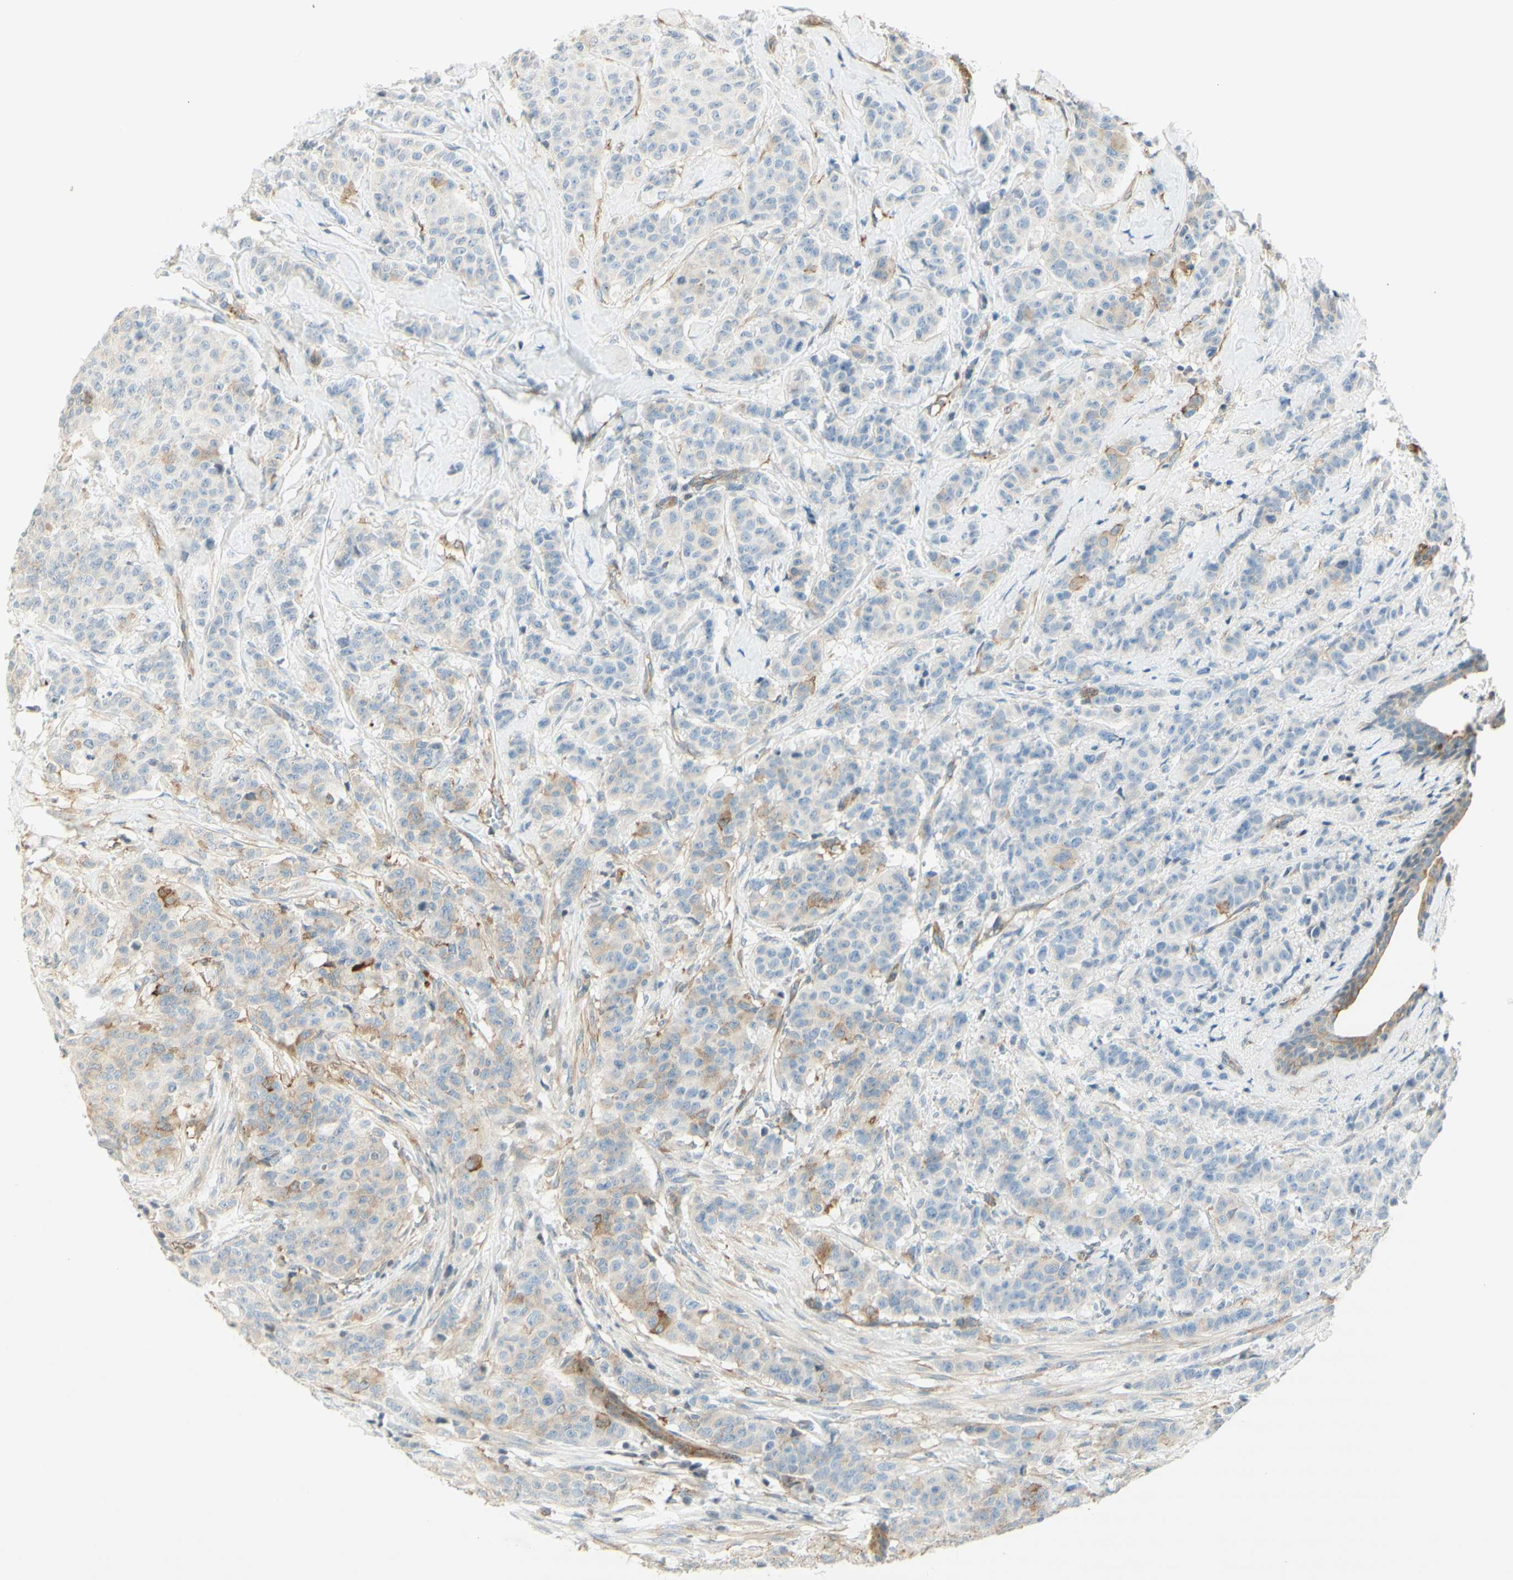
{"staining": {"intensity": "weak", "quantity": "<25%", "location": "cytoplasmic/membranous"}, "tissue": "breast cancer", "cell_type": "Tumor cells", "image_type": "cancer", "snomed": [{"axis": "morphology", "description": "Normal tissue, NOS"}, {"axis": "morphology", "description": "Duct carcinoma"}, {"axis": "topography", "description": "Breast"}], "caption": "Photomicrograph shows no significant protein staining in tumor cells of breast cancer (invasive ductal carcinoma). The staining is performed using DAB (3,3'-diaminobenzidine) brown chromogen with nuclei counter-stained in using hematoxylin.", "gene": "MAP1B", "patient": {"sex": "female", "age": 40}}